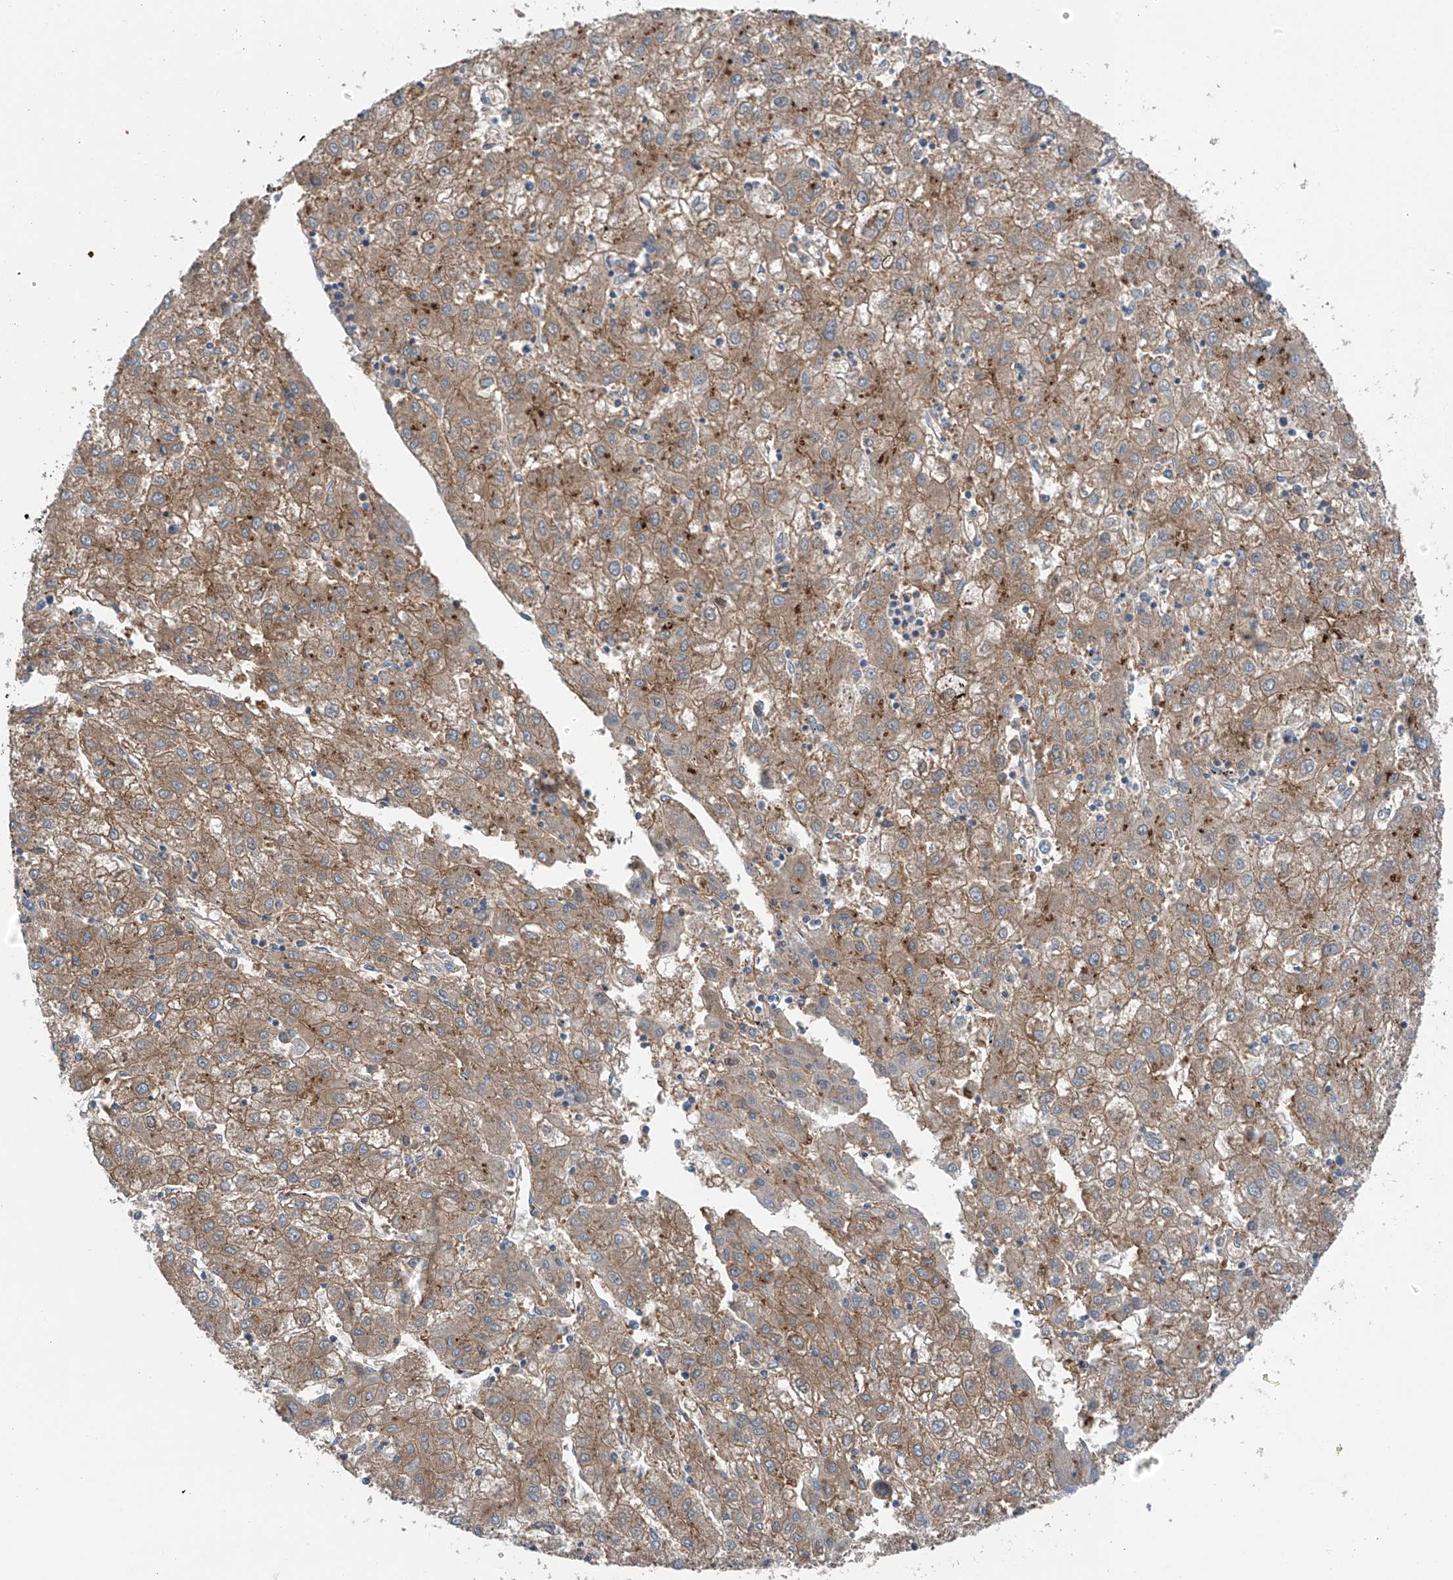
{"staining": {"intensity": "moderate", "quantity": ">75%", "location": "cytoplasmic/membranous"}, "tissue": "liver cancer", "cell_type": "Tumor cells", "image_type": "cancer", "snomed": [{"axis": "morphology", "description": "Carcinoma, Hepatocellular, NOS"}, {"axis": "topography", "description": "Liver"}], "caption": "There is medium levels of moderate cytoplasmic/membranous positivity in tumor cells of hepatocellular carcinoma (liver), as demonstrated by immunohistochemical staining (brown color).", "gene": "CHPF", "patient": {"sex": "male", "age": 72}}